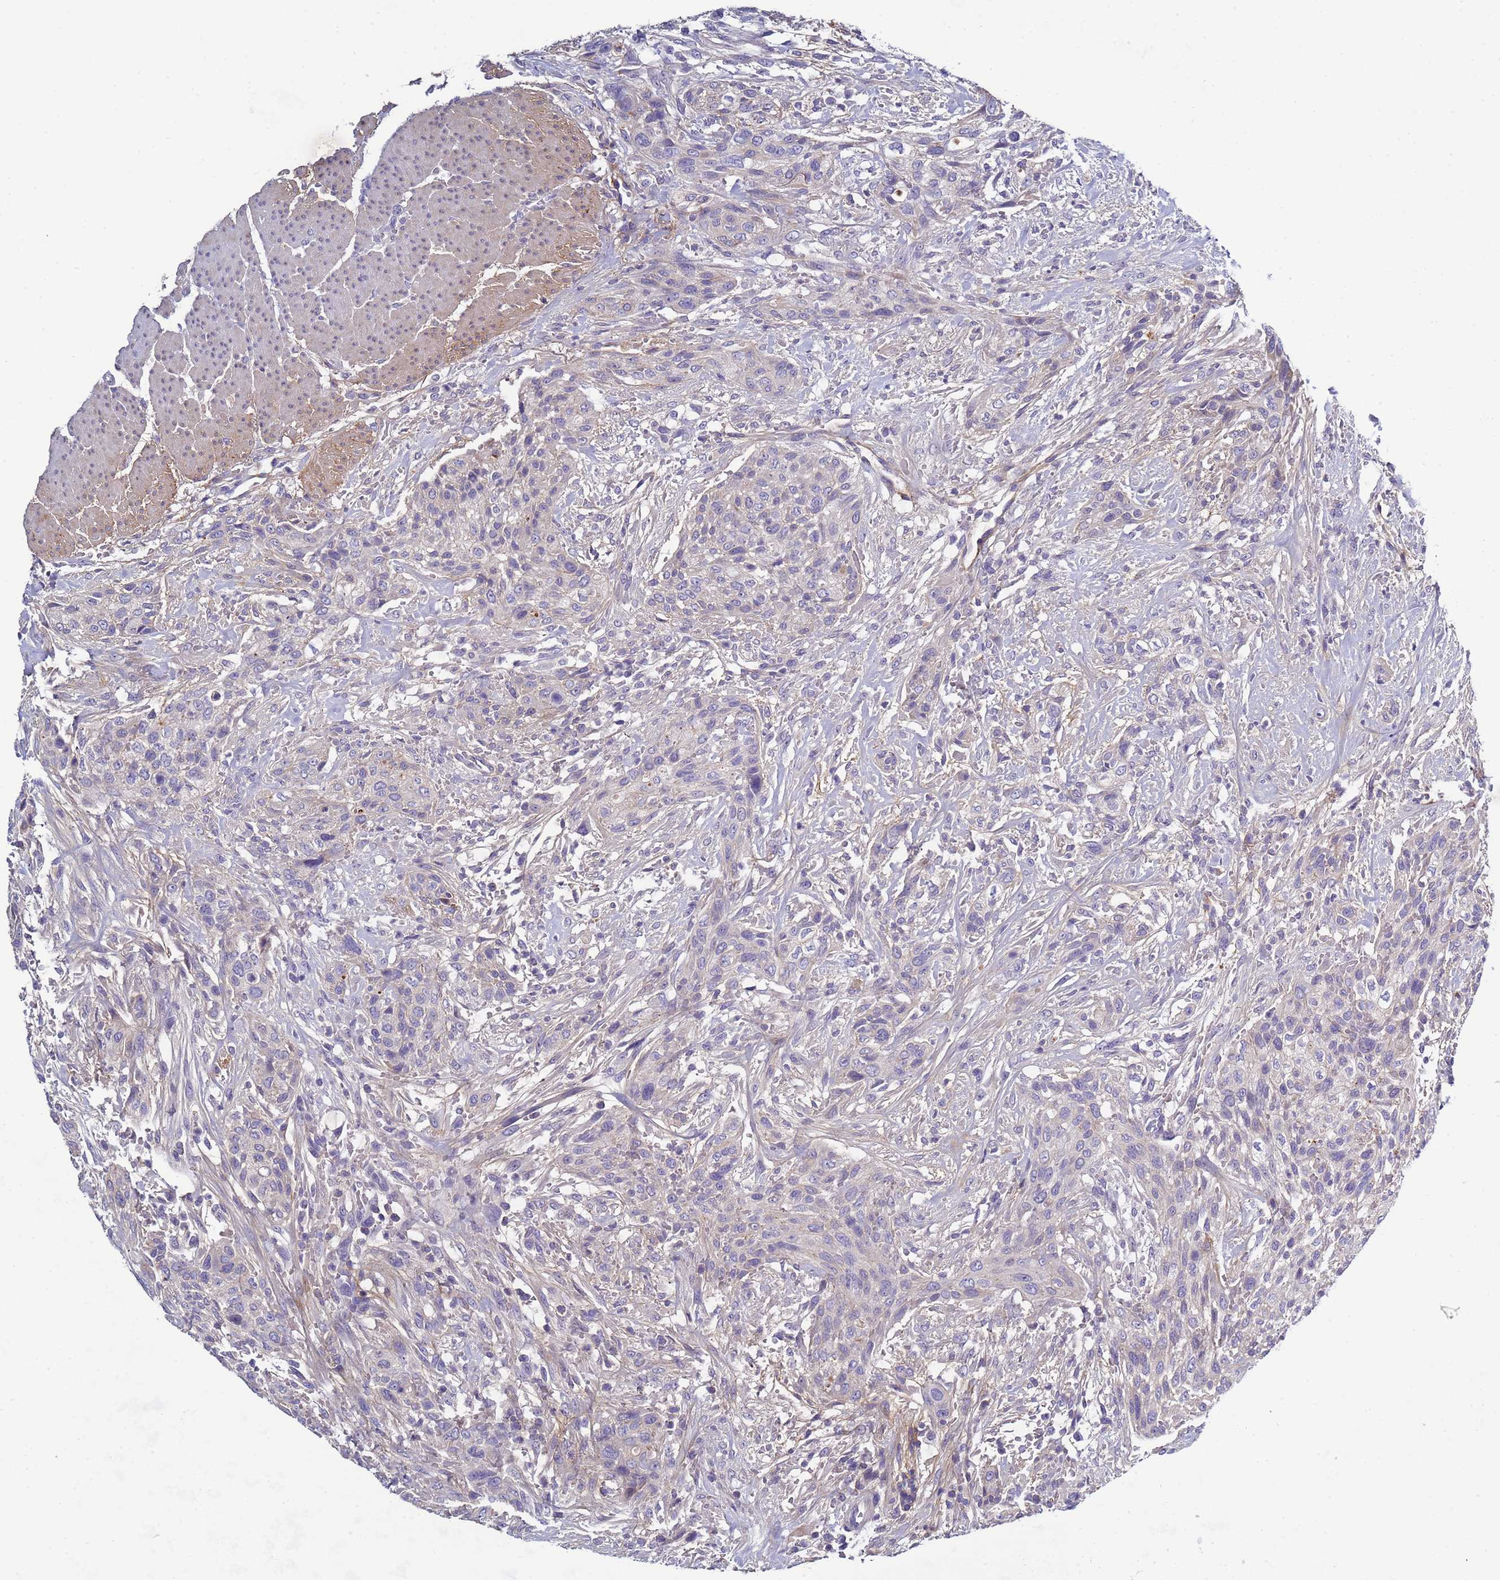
{"staining": {"intensity": "negative", "quantity": "none", "location": "none"}, "tissue": "urothelial cancer", "cell_type": "Tumor cells", "image_type": "cancer", "snomed": [{"axis": "morphology", "description": "Urothelial carcinoma, High grade"}, {"axis": "topography", "description": "Urinary bladder"}], "caption": "The image shows no staining of tumor cells in urothelial cancer.", "gene": "TRIM51", "patient": {"sex": "male", "age": 35}}